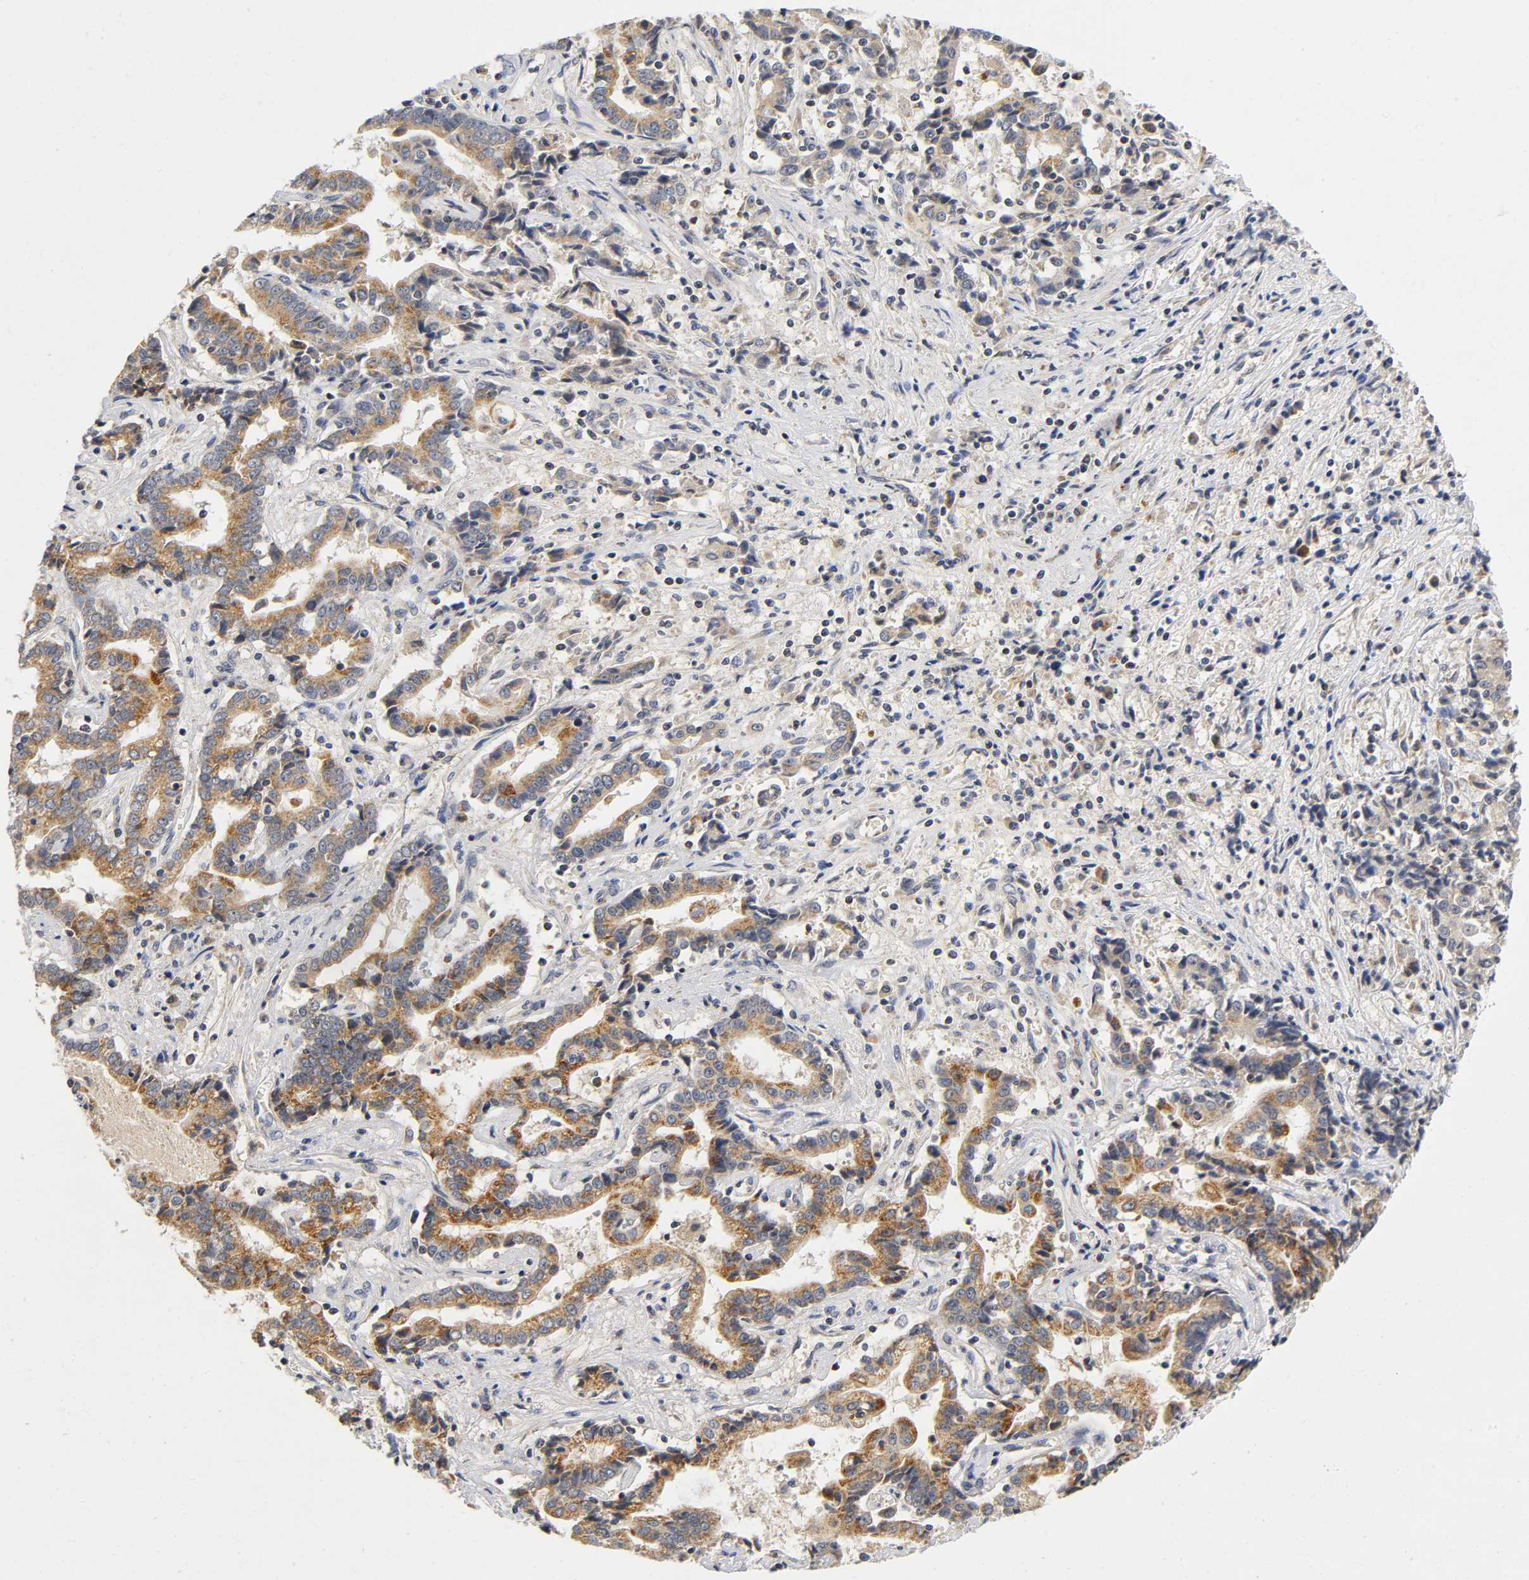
{"staining": {"intensity": "moderate", "quantity": ">75%", "location": "cytoplasmic/membranous"}, "tissue": "liver cancer", "cell_type": "Tumor cells", "image_type": "cancer", "snomed": [{"axis": "morphology", "description": "Cholangiocarcinoma"}, {"axis": "topography", "description": "Liver"}], "caption": "Moderate cytoplasmic/membranous protein staining is appreciated in about >75% of tumor cells in liver cancer (cholangiocarcinoma).", "gene": "NRP1", "patient": {"sex": "male", "age": 57}}